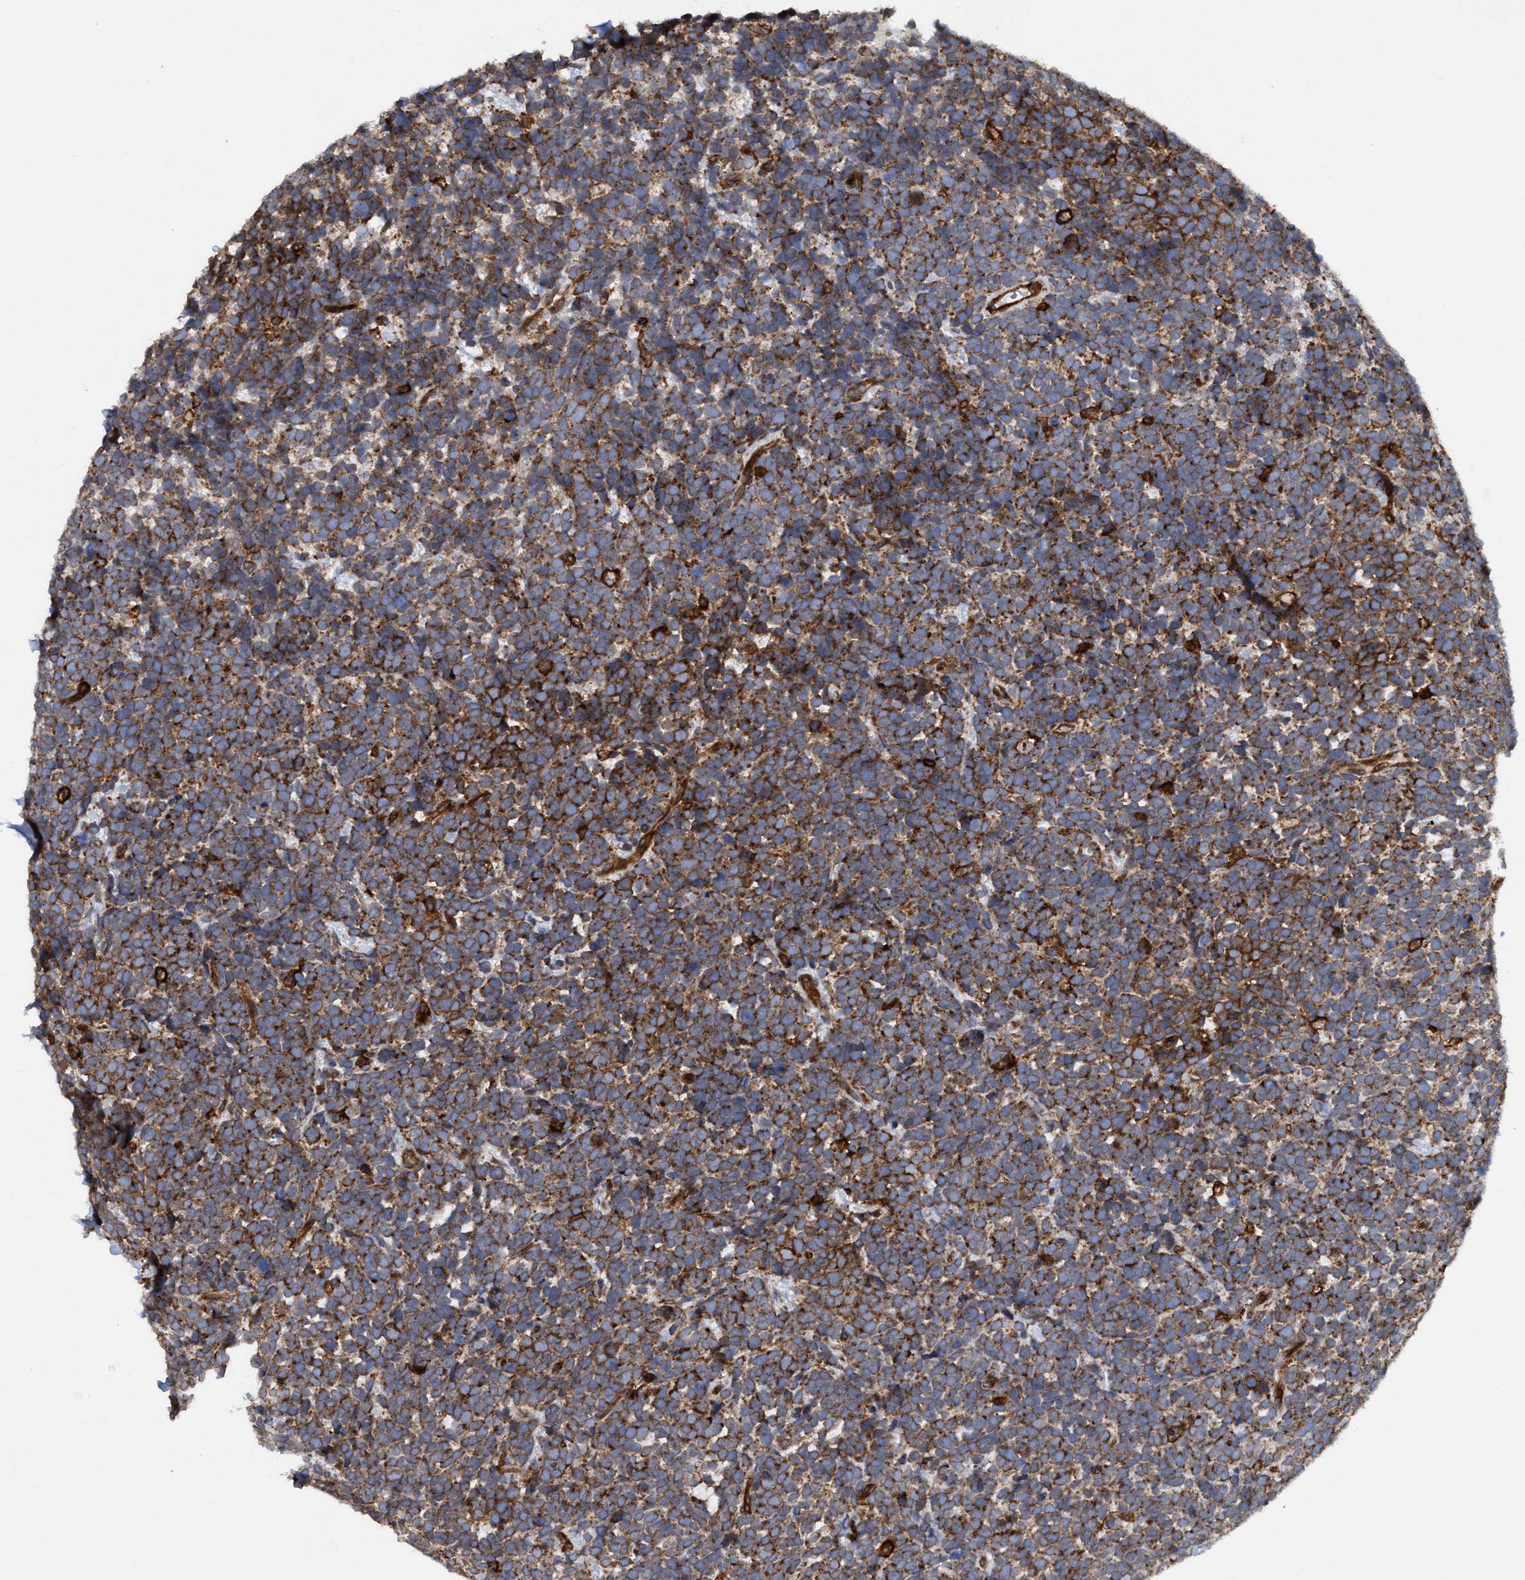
{"staining": {"intensity": "moderate", "quantity": ">75%", "location": "cytoplasmic/membranous"}, "tissue": "urothelial cancer", "cell_type": "Tumor cells", "image_type": "cancer", "snomed": [{"axis": "morphology", "description": "Urothelial carcinoma, High grade"}, {"axis": "topography", "description": "Urinary bladder"}], "caption": "Human urothelial carcinoma (high-grade) stained with a protein marker exhibits moderate staining in tumor cells.", "gene": "SLC16A3", "patient": {"sex": "female", "age": 82}}